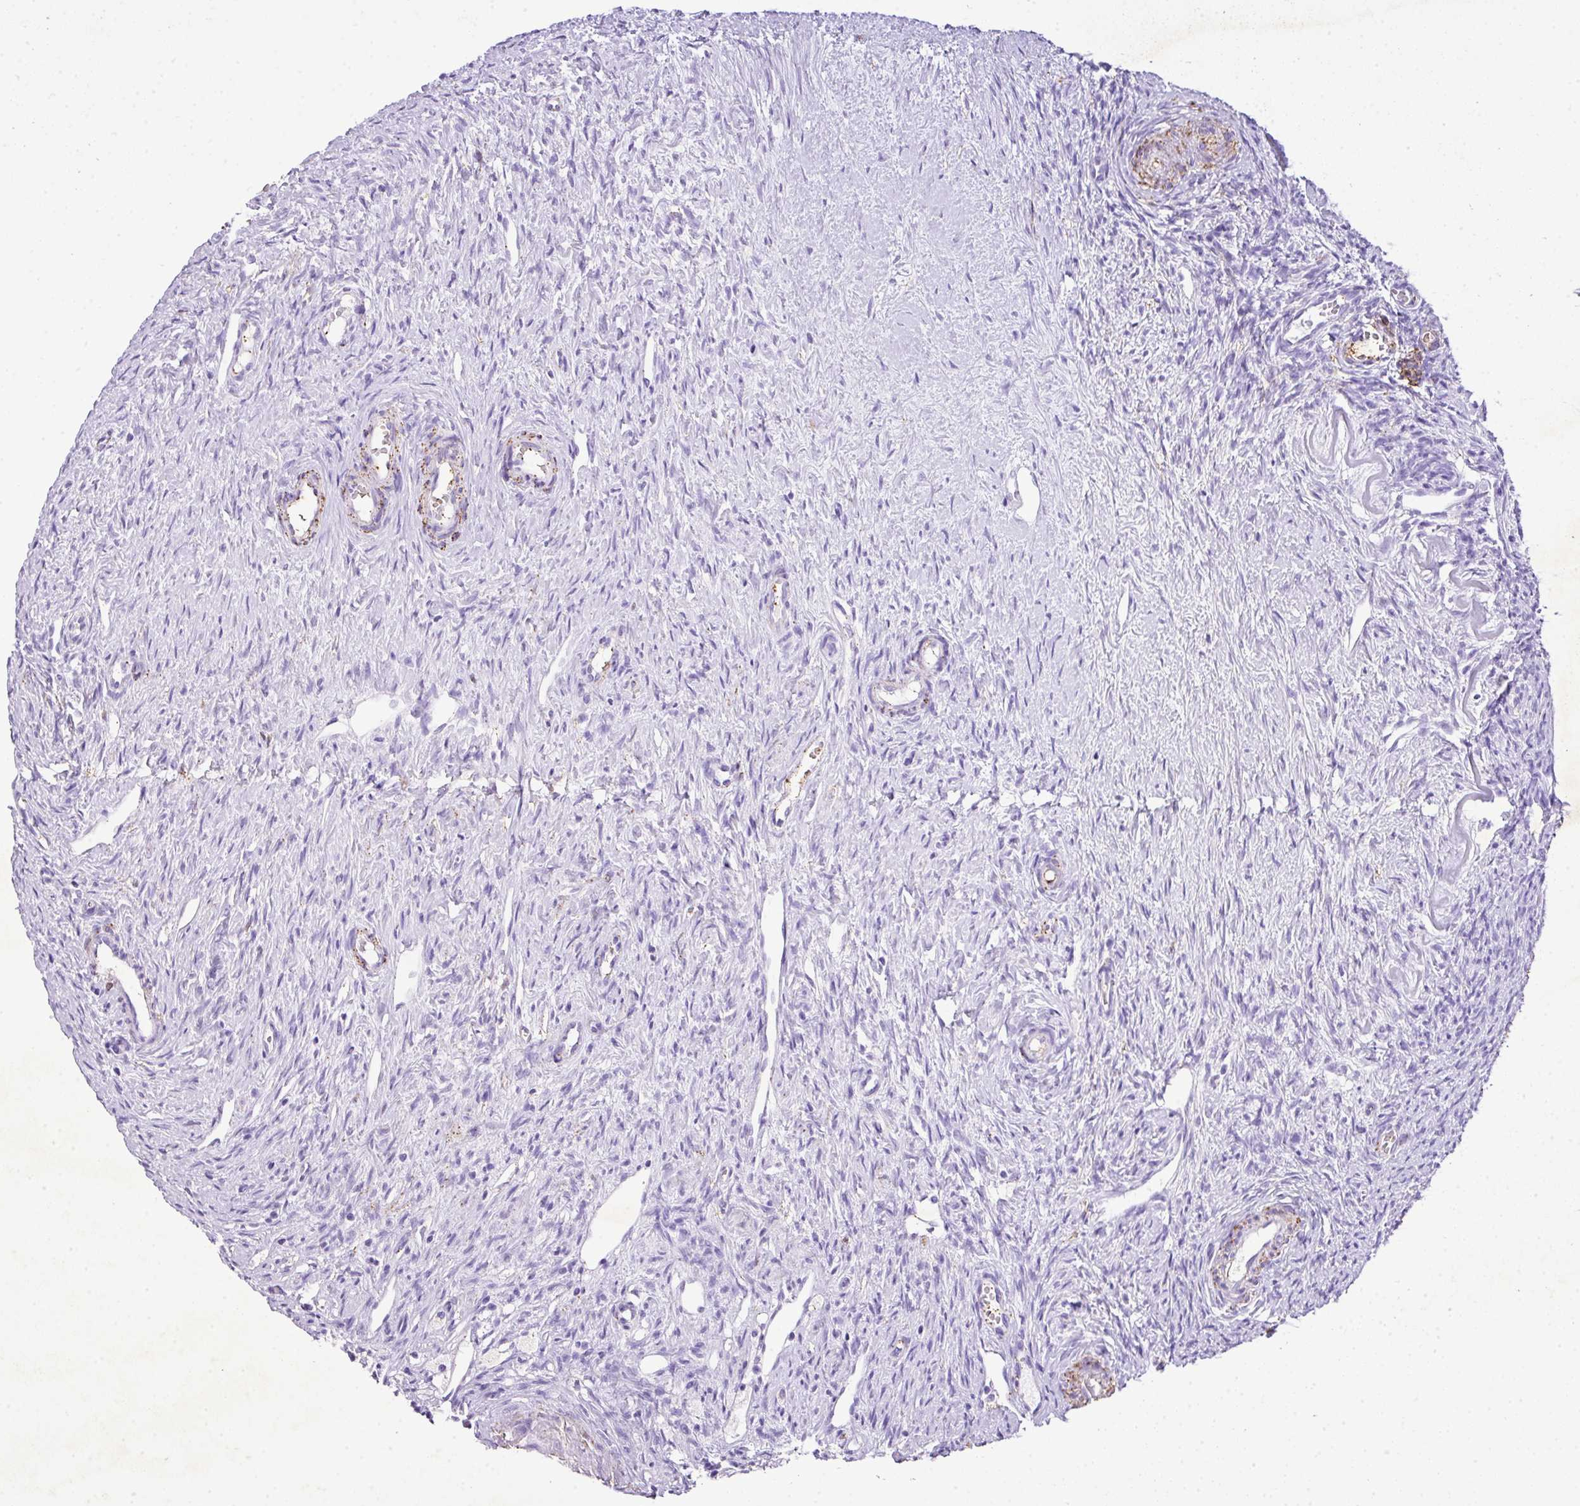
{"staining": {"intensity": "negative", "quantity": "none", "location": "none"}, "tissue": "ovary", "cell_type": "Ovarian stroma cells", "image_type": "normal", "snomed": [{"axis": "morphology", "description": "Normal tissue, NOS"}, {"axis": "topography", "description": "Ovary"}], "caption": "Protein analysis of unremarkable ovary shows no significant staining in ovarian stroma cells.", "gene": "KCNJ11", "patient": {"sex": "female", "age": 51}}